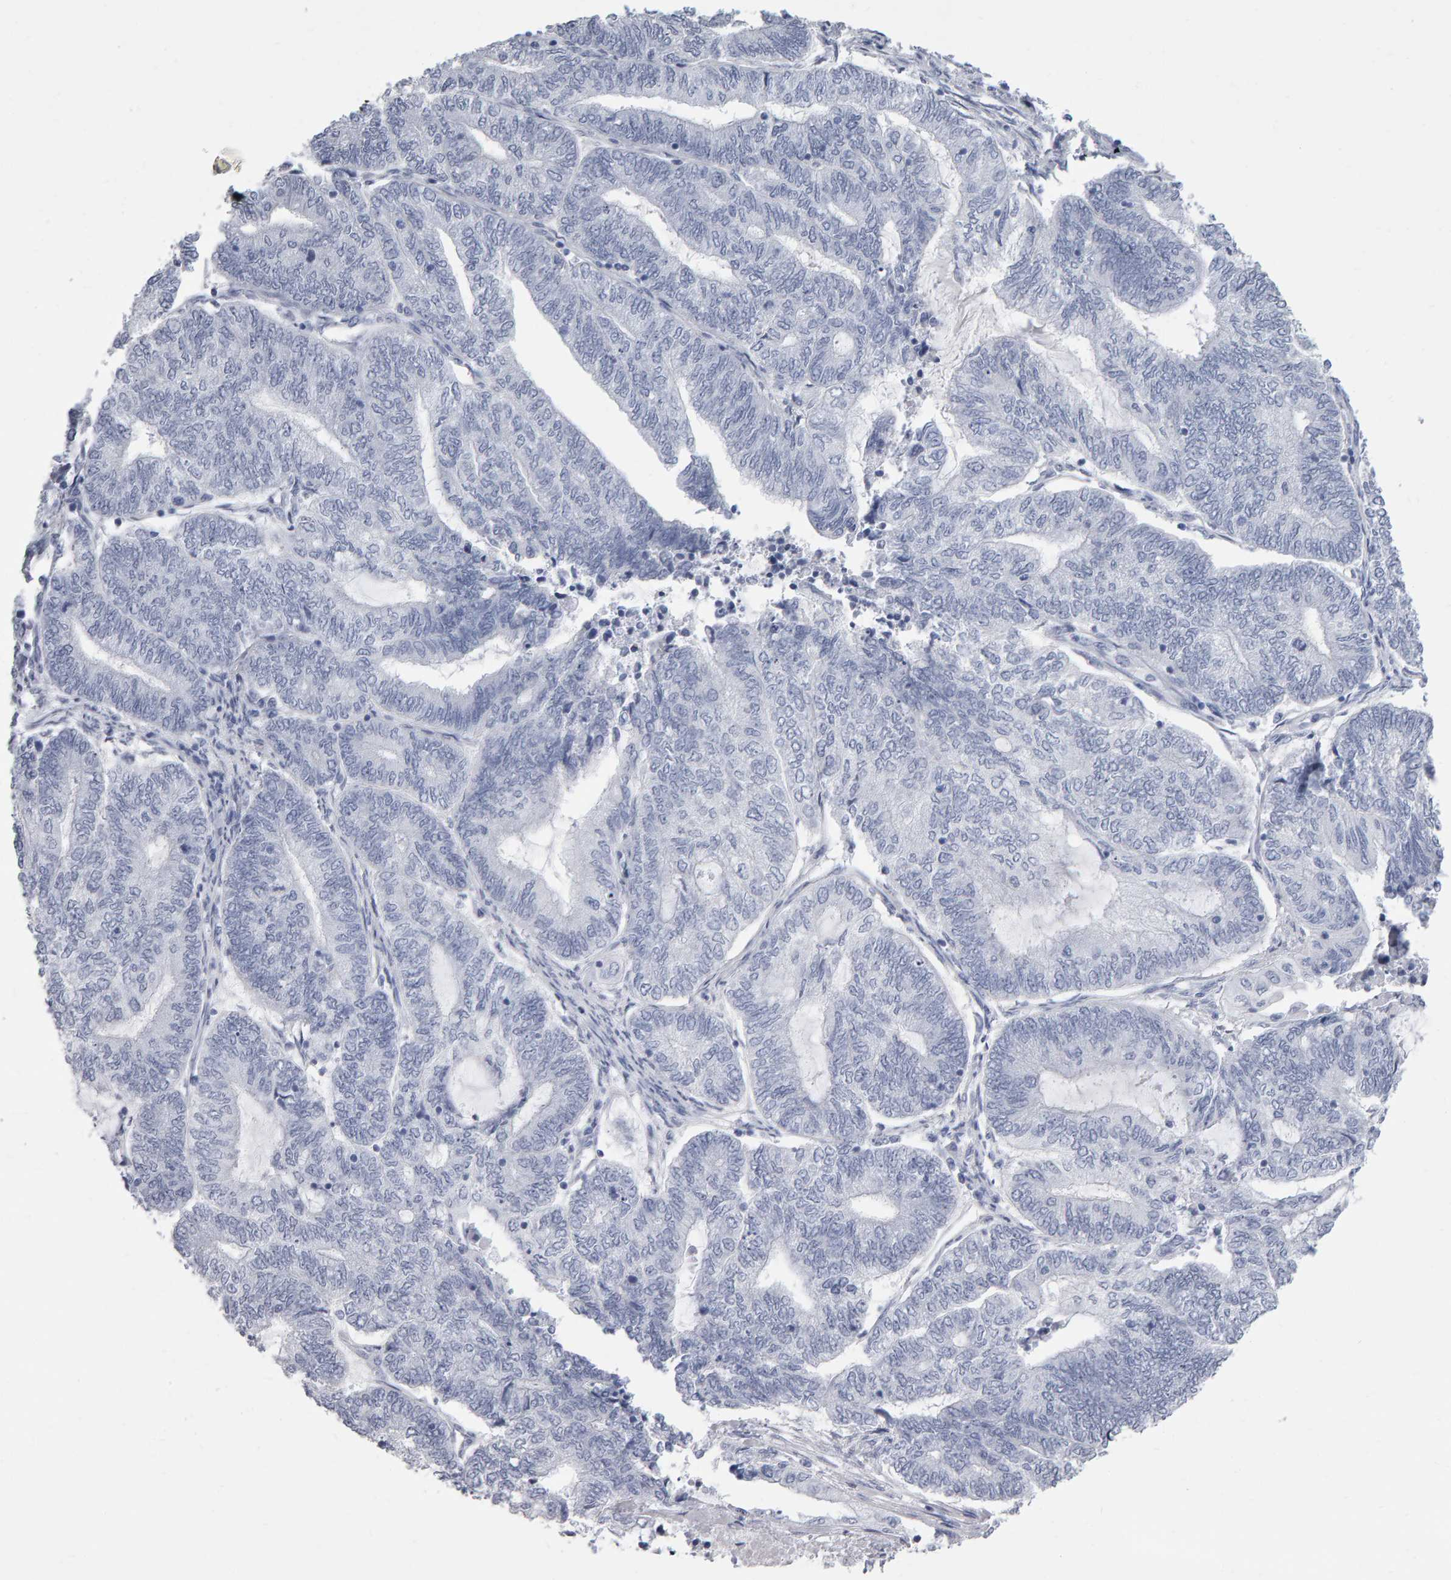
{"staining": {"intensity": "negative", "quantity": "none", "location": "none"}, "tissue": "endometrial cancer", "cell_type": "Tumor cells", "image_type": "cancer", "snomed": [{"axis": "morphology", "description": "Adenocarcinoma, NOS"}, {"axis": "topography", "description": "Uterus"}, {"axis": "topography", "description": "Endometrium"}], "caption": "Tumor cells are negative for protein expression in human endometrial adenocarcinoma. Brightfield microscopy of immunohistochemistry stained with DAB (3,3'-diaminobenzidine) (brown) and hematoxylin (blue), captured at high magnification.", "gene": "NCDN", "patient": {"sex": "female", "age": 70}}